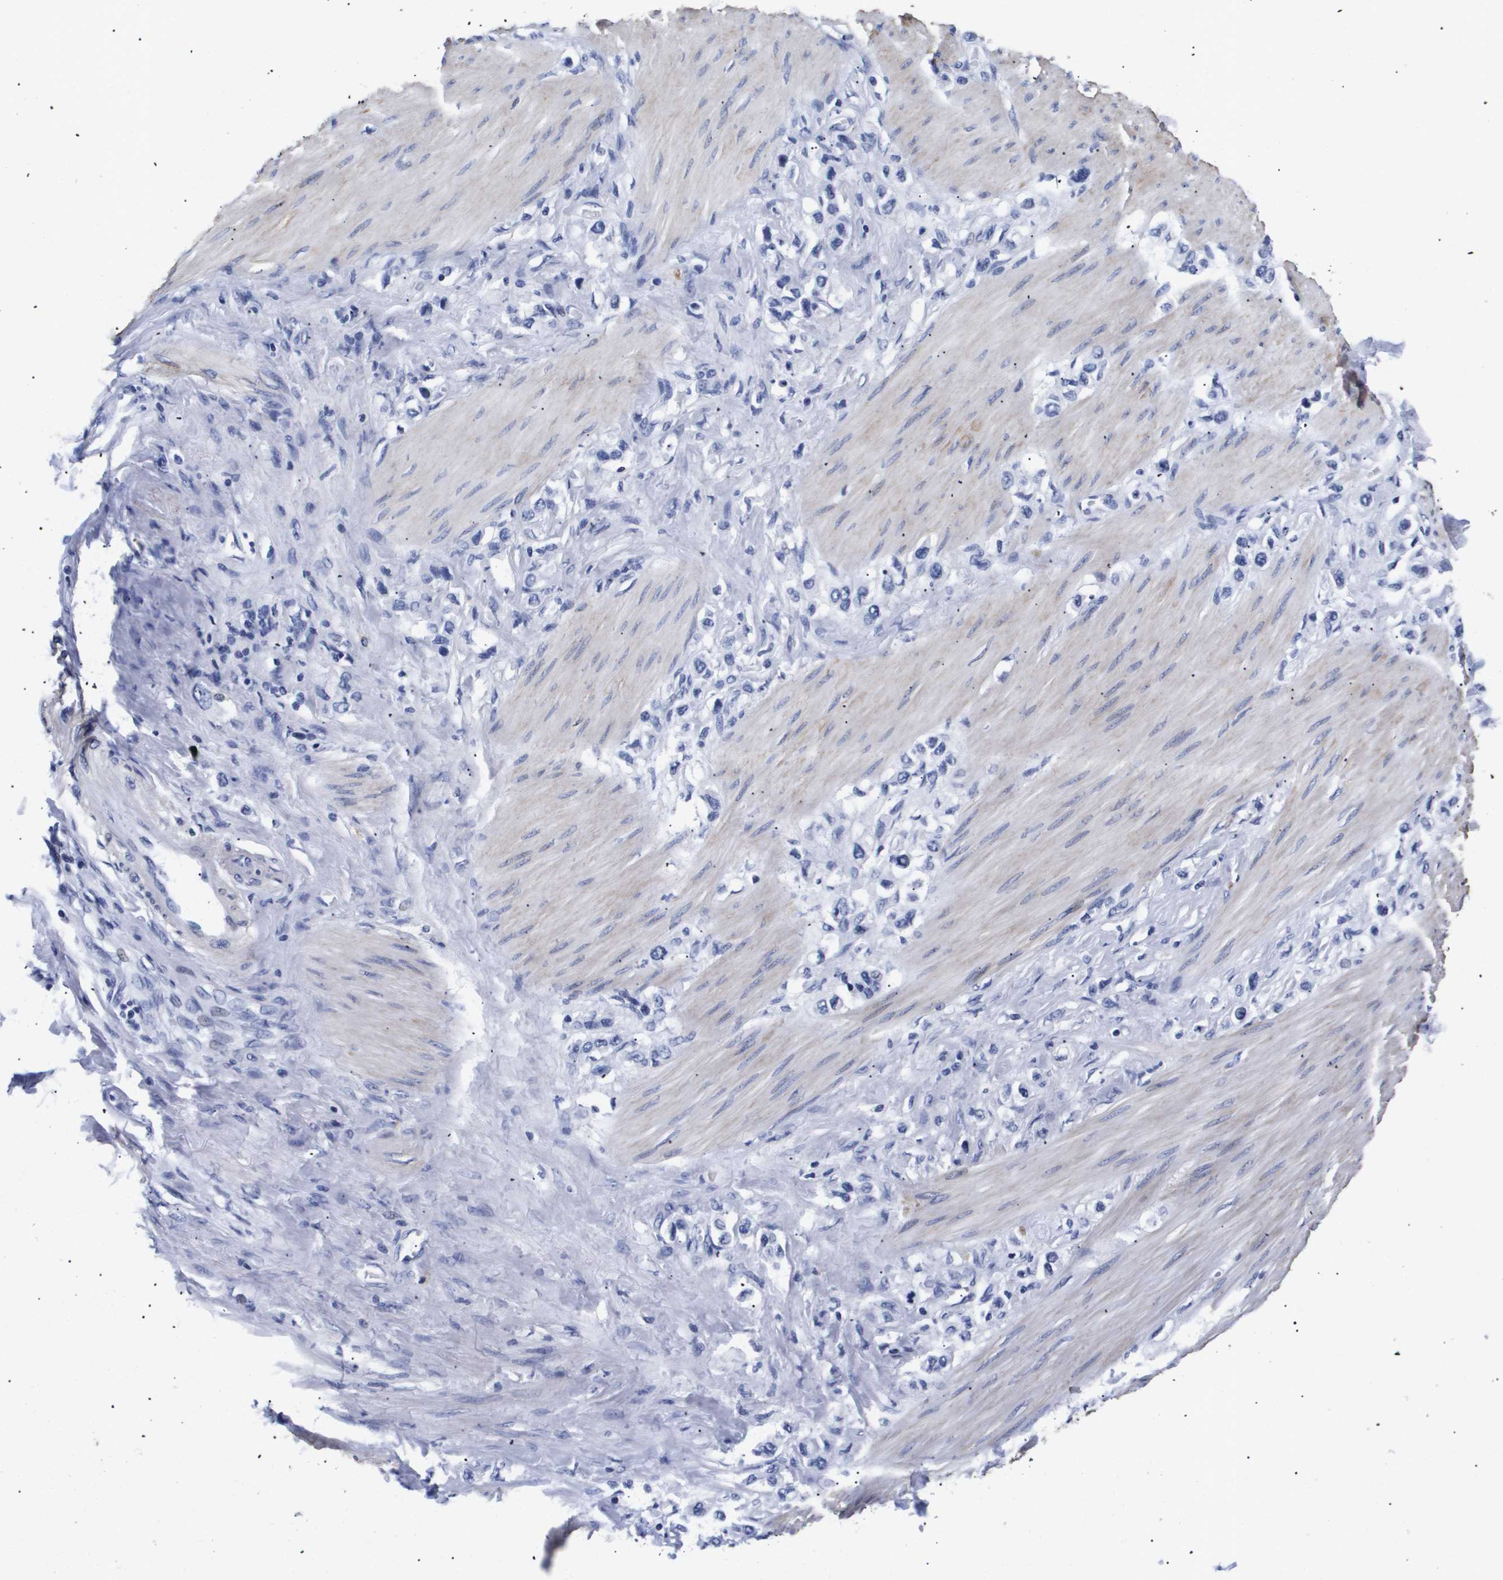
{"staining": {"intensity": "negative", "quantity": "none", "location": "none"}, "tissue": "stomach cancer", "cell_type": "Tumor cells", "image_type": "cancer", "snomed": [{"axis": "morphology", "description": "Adenocarcinoma, NOS"}, {"axis": "topography", "description": "Stomach"}], "caption": "DAB (3,3'-diaminobenzidine) immunohistochemical staining of human adenocarcinoma (stomach) displays no significant expression in tumor cells. (Stains: DAB (3,3'-diaminobenzidine) IHC with hematoxylin counter stain, Microscopy: brightfield microscopy at high magnification).", "gene": "SHD", "patient": {"sex": "female", "age": 65}}